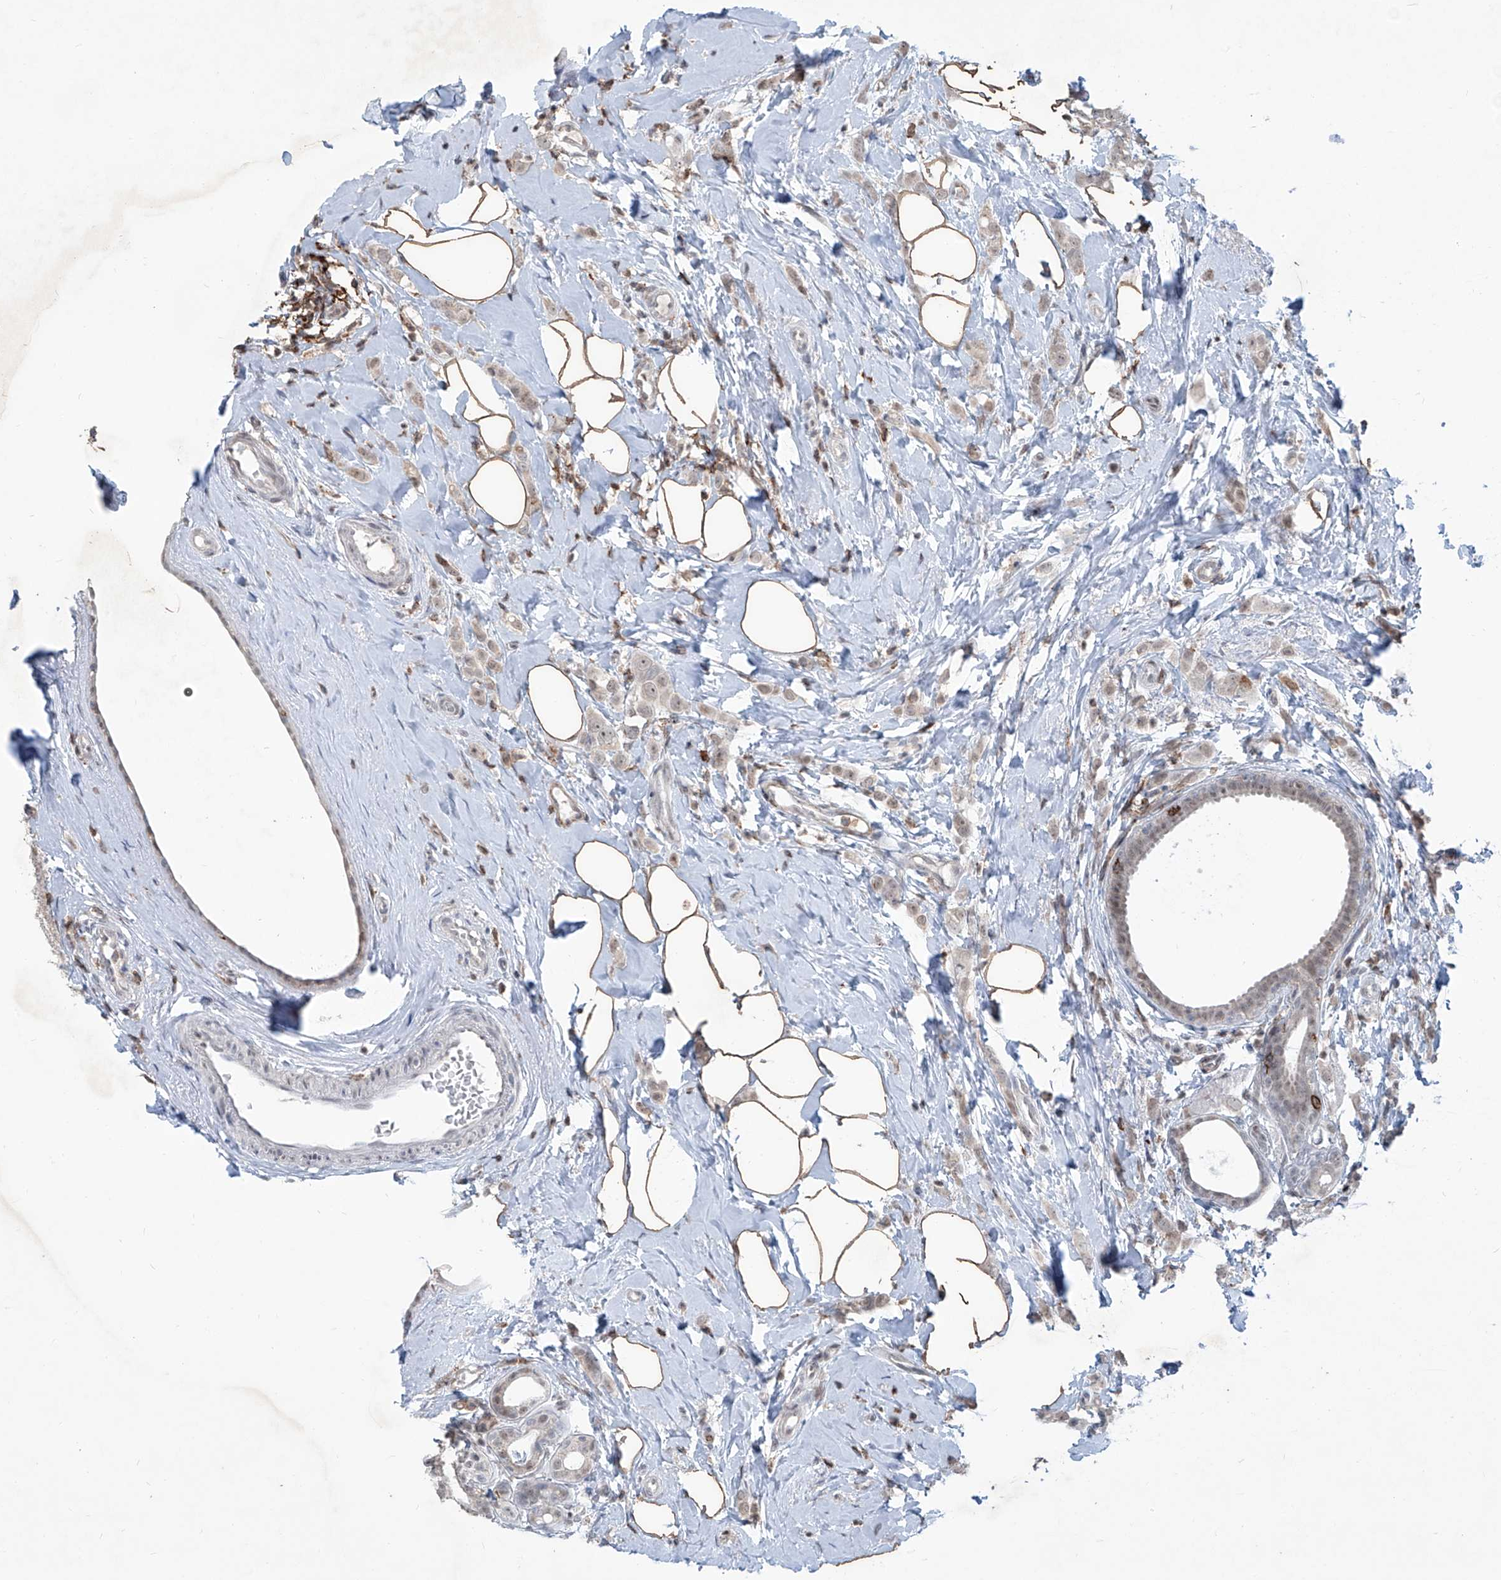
{"staining": {"intensity": "weak", "quantity": "25%-75%", "location": "cytoplasmic/membranous,nuclear"}, "tissue": "breast cancer", "cell_type": "Tumor cells", "image_type": "cancer", "snomed": [{"axis": "morphology", "description": "Lobular carcinoma"}, {"axis": "topography", "description": "Breast"}], "caption": "An immunohistochemistry (IHC) histopathology image of neoplastic tissue is shown. Protein staining in brown shows weak cytoplasmic/membranous and nuclear positivity in breast cancer (lobular carcinoma) within tumor cells. The protein is stained brown, and the nuclei are stained in blue (DAB (3,3'-diaminobenzidine) IHC with brightfield microscopy, high magnification).", "gene": "ZBTB48", "patient": {"sex": "female", "age": 47}}